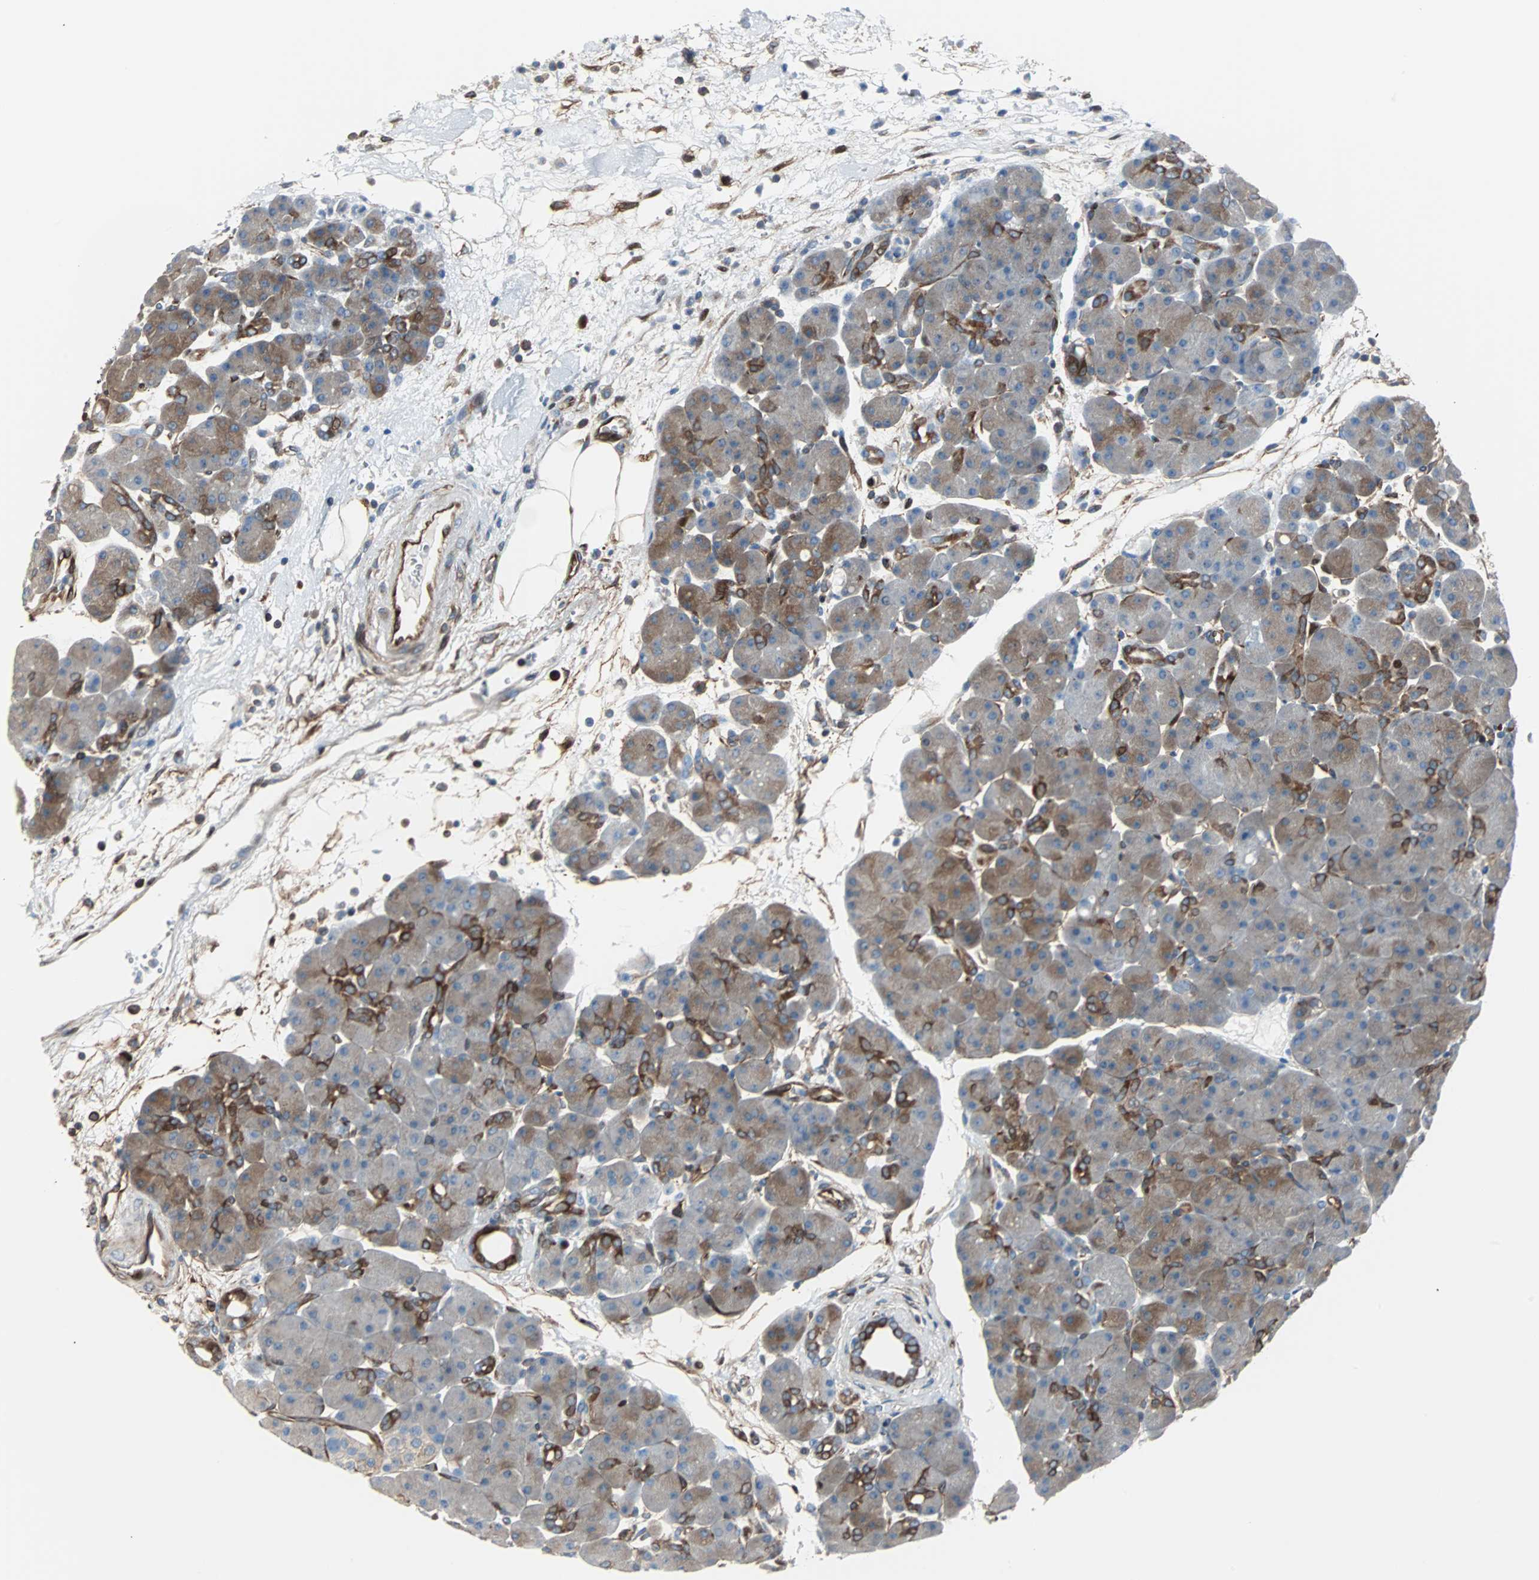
{"staining": {"intensity": "moderate", "quantity": ">75%", "location": "cytoplasmic/membranous"}, "tissue": "pancreas", "cell_type": "Exocrine glandular cells", "image_type": "normal", "snomed": [{"axis": "morphology", "description": "Normal tissue, NOS"}, {"axis": "topography", "description": "Pancreas"}], "caption": "IHC (DAB) staining of benign human pancreas displays moderate cytoplasmic/membranous protein positivity in about >75% of exocrine glandular cells. (brown staining indicates protein expression, while blue staining denotes nuclei).", "gene": "RELA", "patient": {"sex": "male", "age": 66}}